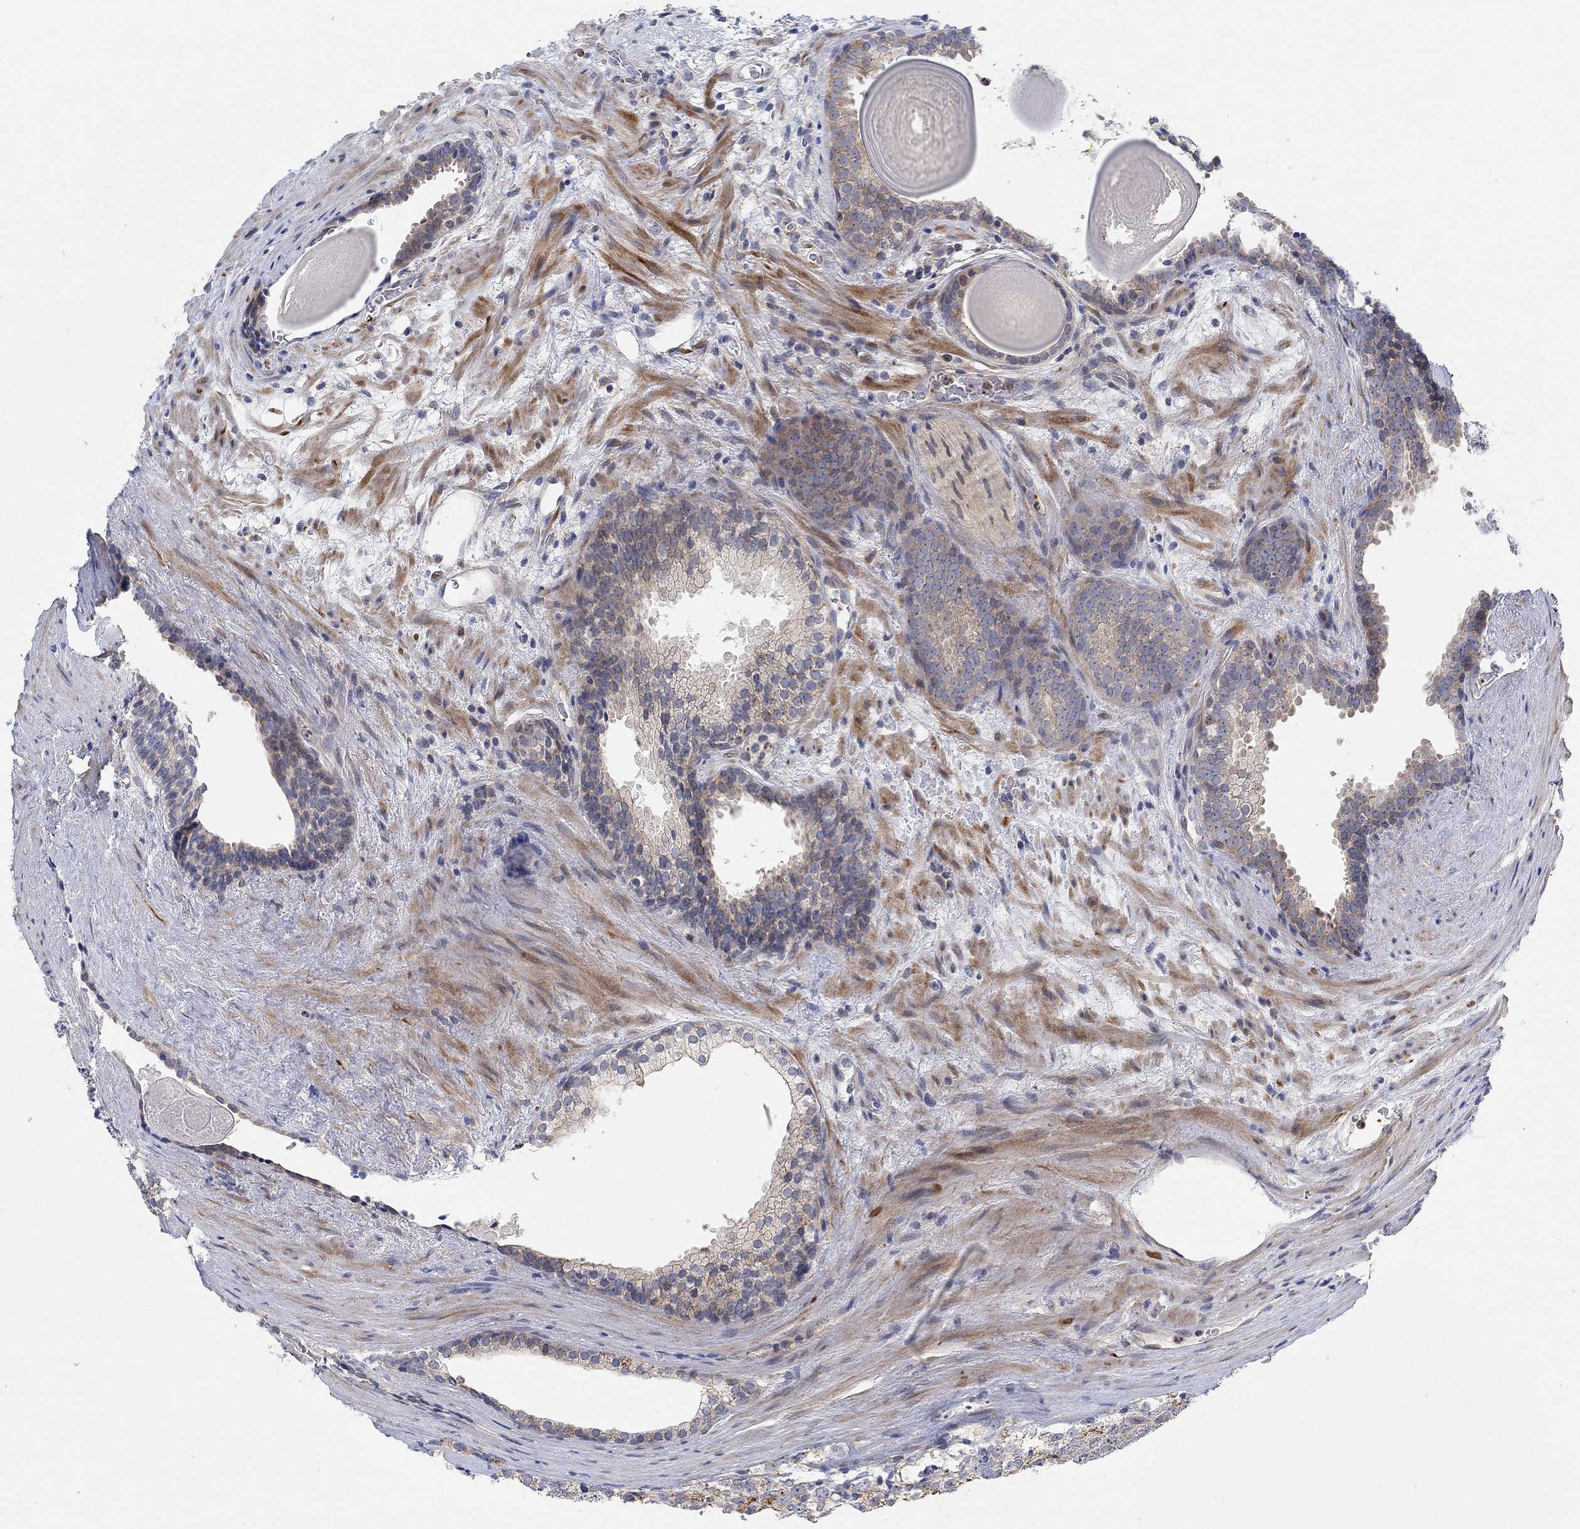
{"staining": {"intensity": "strong", "quantity": "<25%", "location": "cytoplasmic/membranous"}, "tissue": "prostate cancer", "cell_type": "Tumor cells", "image_type": "cancer", "snomed": [{"axis": "morphology", "description": "Adenocarcinoma, High grade"}, {"axis": "topography", "description": "Prostate and seminal vesicle, NOS"}], "caption": "This micrograph reveals prostate high-grade adenocarcinoma stained with immunohistochemistry to label a protein in brown. The cytoplasmic/membranous of tumor cells show strong positivity for the protein. Nuclei are counter-stained blue.", "gene": "PMFBP1", "patient": {"sex": "male", "age": 62}}